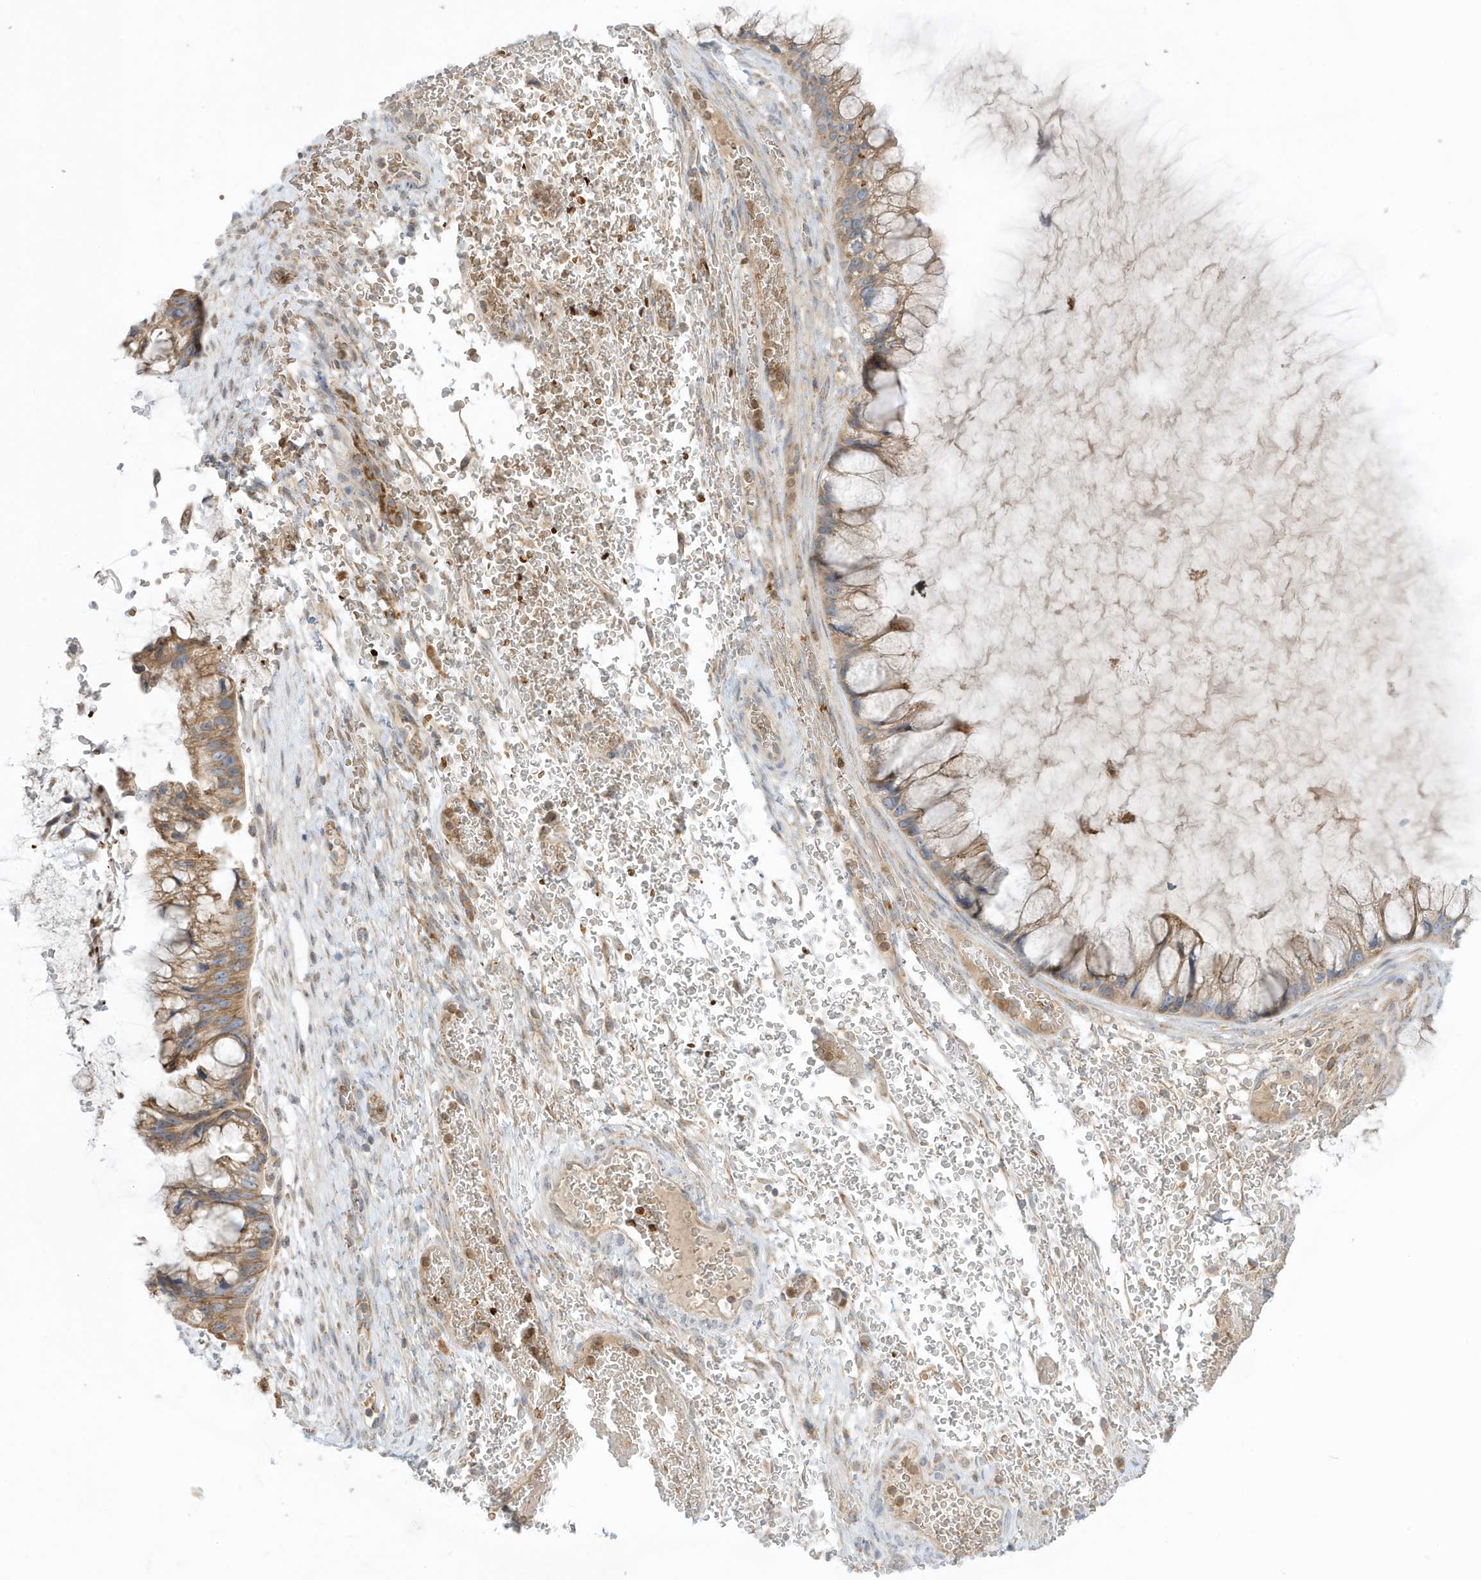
{"staining": {"intensity": "moderate", "quantity": ">75%", "location": "cytoplasmic/membranous"}, "tissue": "ovarian cancer", "cell_type": "Tumor cells", "image_type": "cancer", "snomed": [{"axis": "morphology", "description": "Cystadenocarcinoma, mucinous, NOS"}, {"axis": "topography", "description": "Ovary"}], "caption": "An image of human ovarian cancer (mucinous cystadenocarcinoma) stained for a protein shows moderate cytoplasmic/membranous brown staining in tumor cells. Immunohistochemistry (ihc) stains the protein of interest in brown and the nuclei are stained blue.", "gene": "NPPC", "patient": {"sex": "female", "age": 37}}